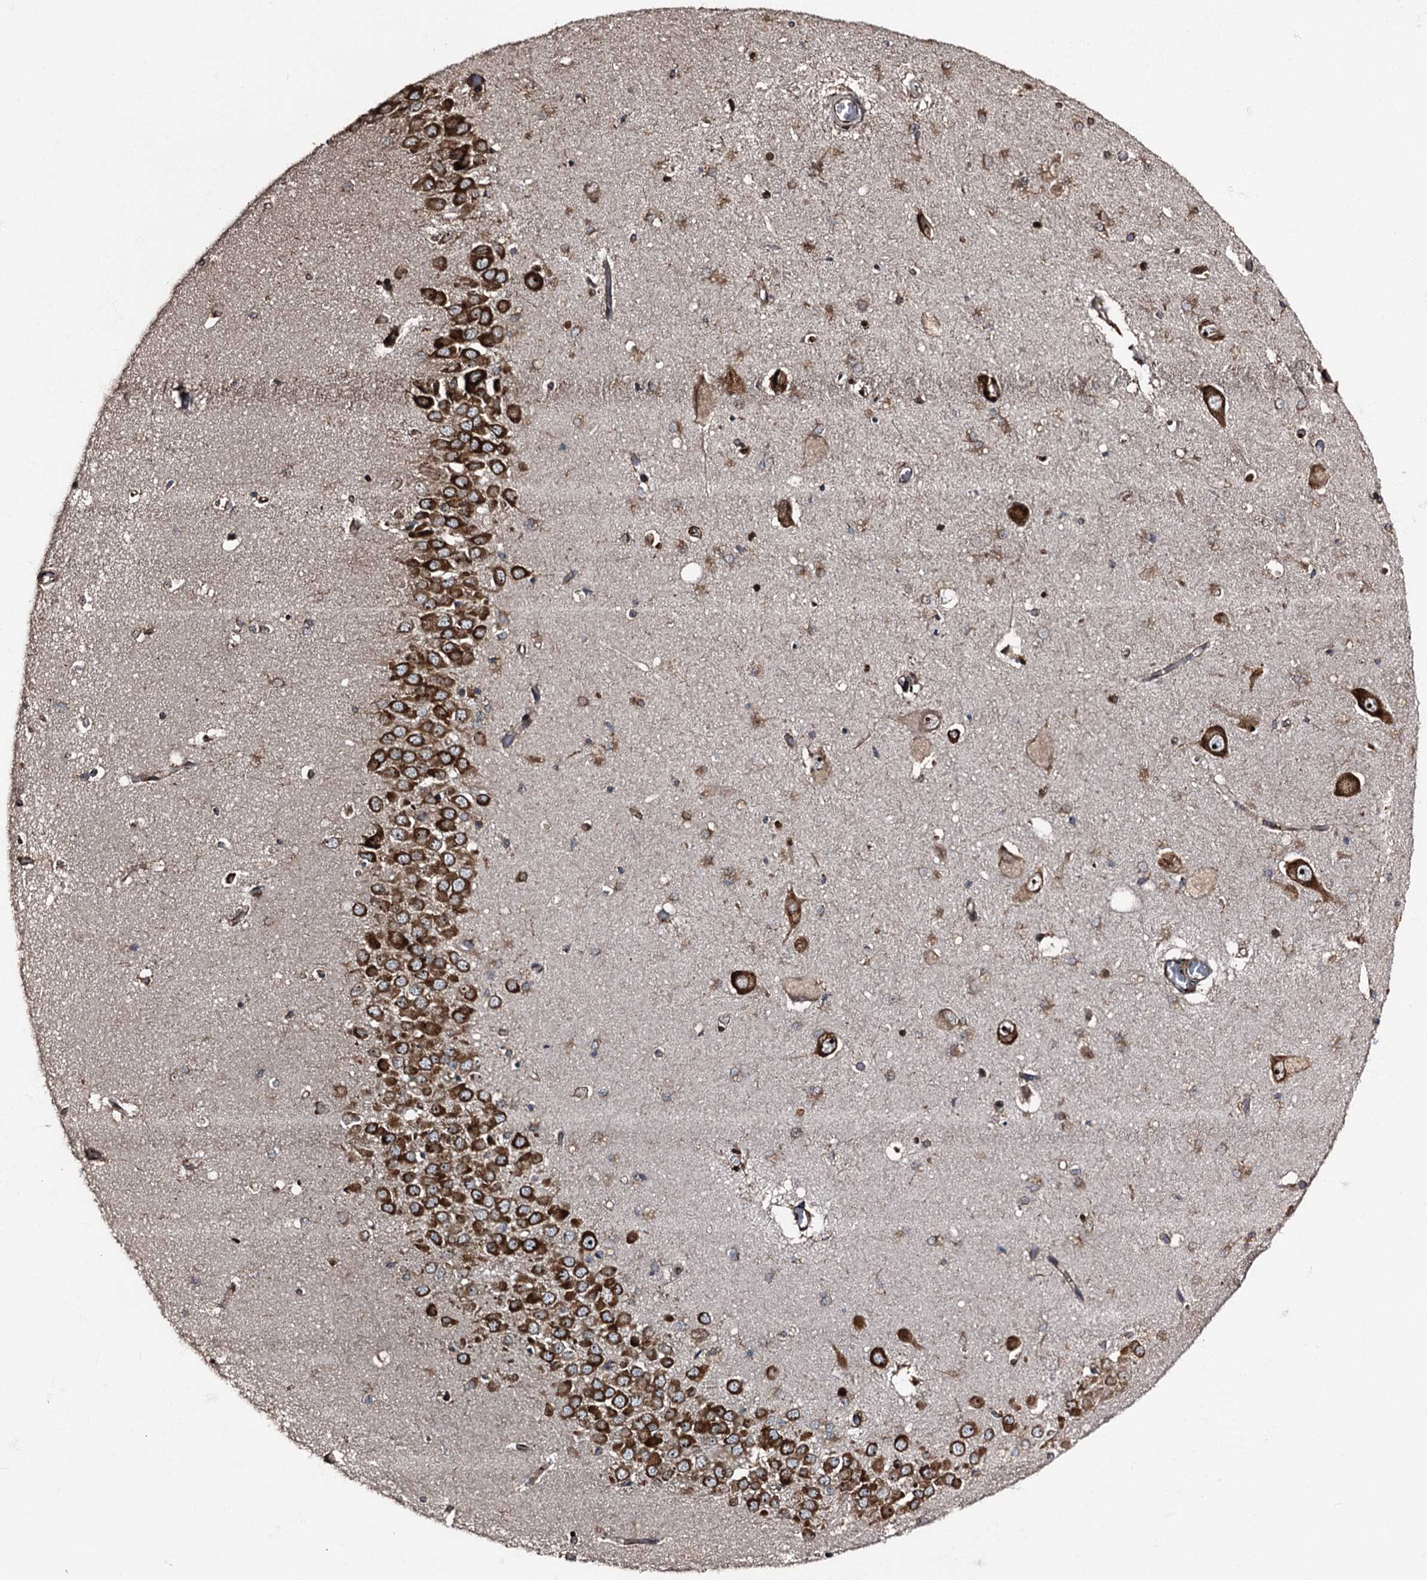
{"staining": {"intensity": "strong", "quantity": "25%-75%", "location": "cytoplasmic/membranous"}, "tissue": "hippocampus", "cell_type": "Glial cells", "image_type": "normal", "snomed": [{"axis": "morphology", "description": "Normal tissue, NOS"}, {"axis": "topography", "description": "Hippocampus"}], "caption": "Unremarkable hippocampus reveals strong cytoplasmic/membranous expression in about 25%-75% of glial cells, visualized by immunohistochemistry.", "gene": "ATP2C1", "patient": {"sex": "male", "age": 70}}